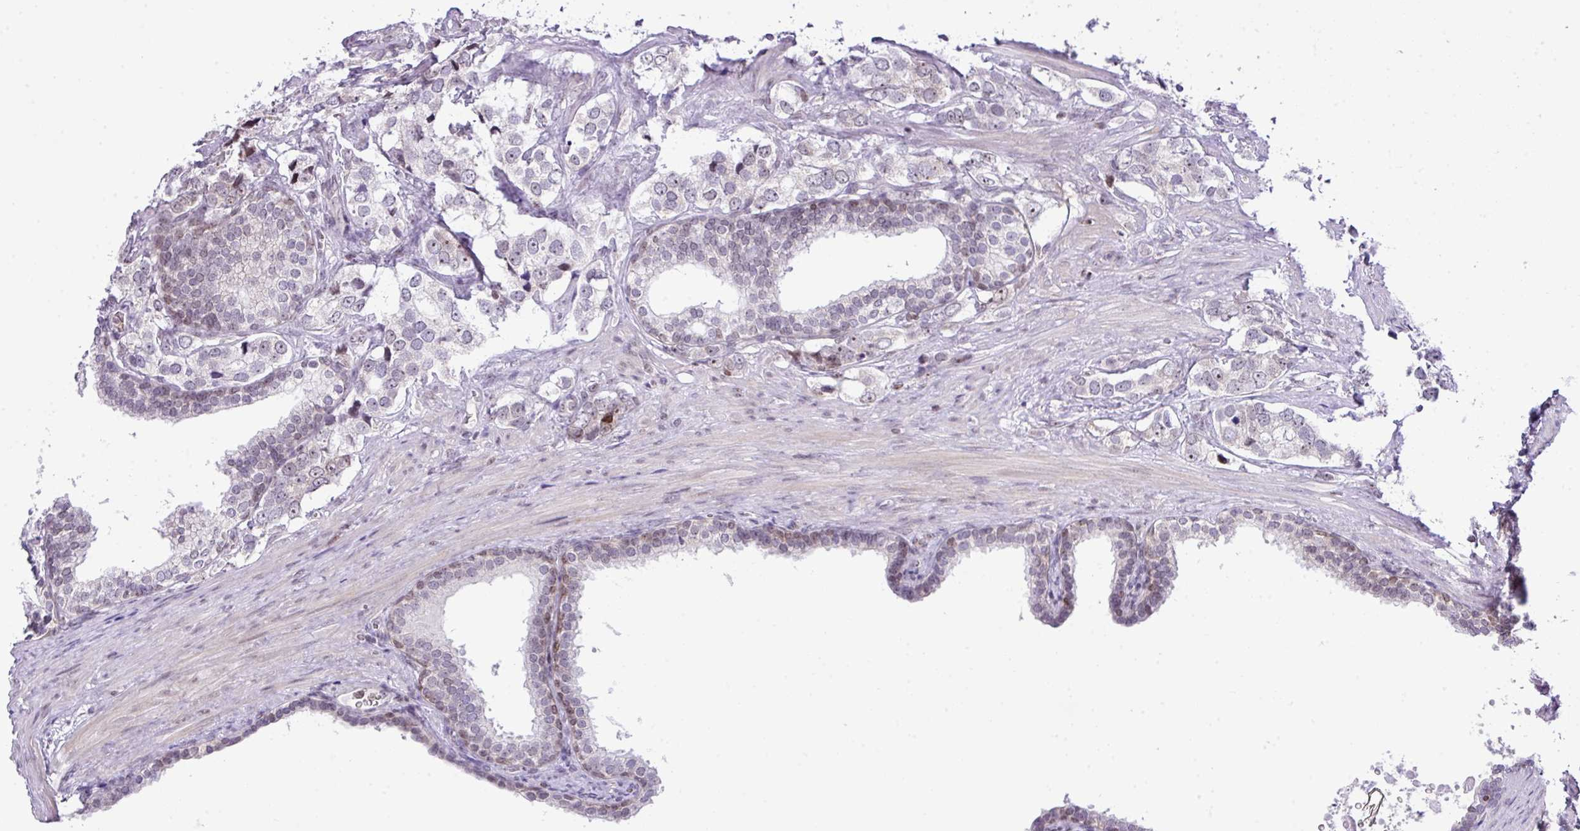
{"staining": {"intensity": "negative", "quantity": "none", "location": "none"}, "tissue": "prostate cancer", "cell_type": "Tumor cells", "image_type": "cancer", "snomed": [{"axis": "morphology", "description": "Adenocarcinoma, High grade"}, {"axis": "topography", "description": "Prostate"}], "caption": "Micrograph shows no significant protein staining in tumor cells of prostate cancer. (DAB immunohistochemistry, high magnification).", "gene": "CCDC137", "patient": {"sex": "male", "age": 66}}